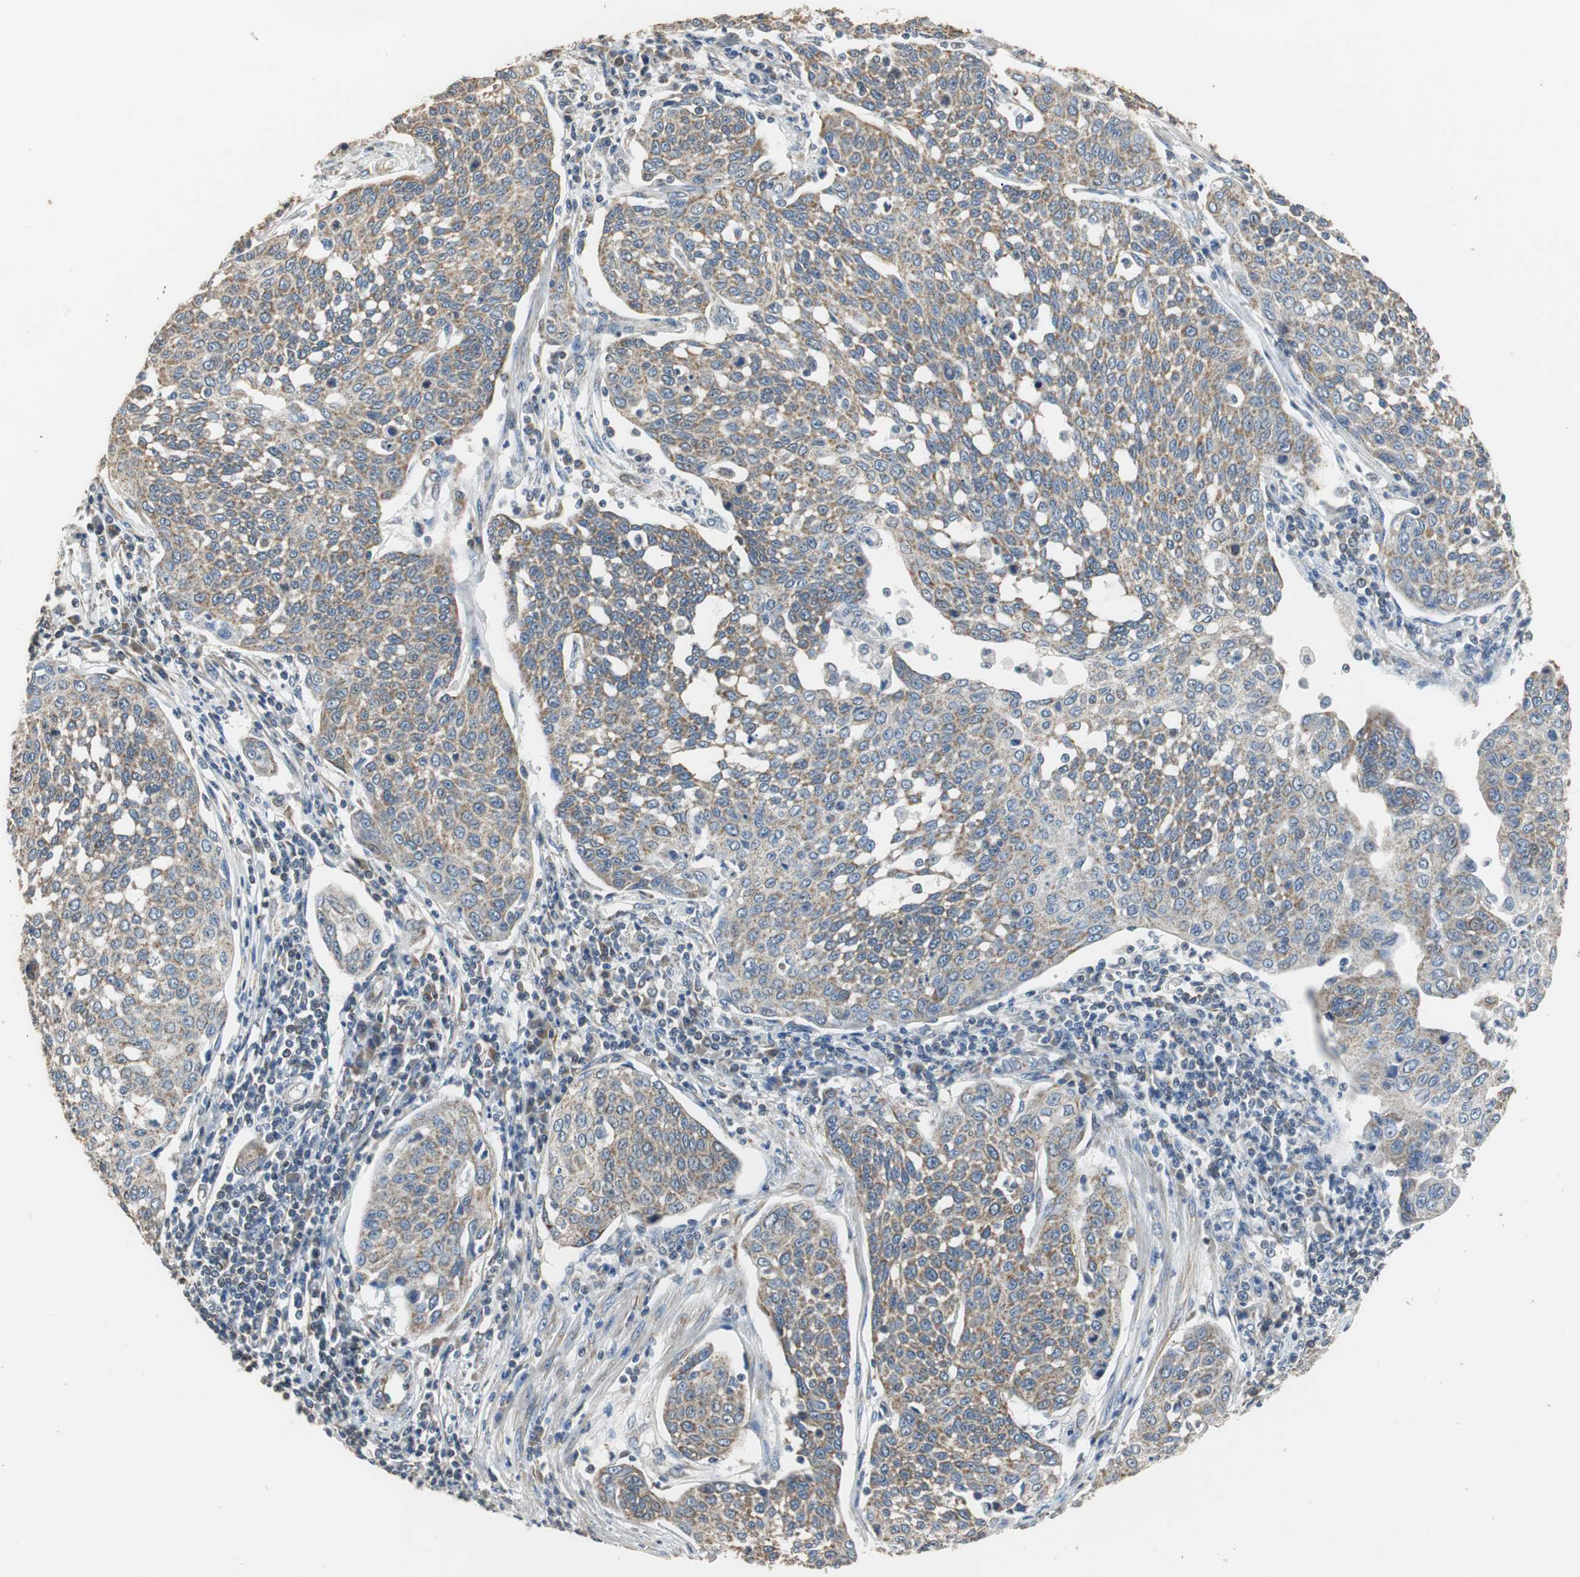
{"staining": {"intensity": "moderate", "quantity": ">75%", "location": "cytoplasmic/membranous"}, "tissue": "cervical cancer", "cell_type": "Tumor cells", "image_type": "cancer", "snomed": [{"axis": "morphology", "description": "Squamous cell carcinoma, NOS"}, {"axis": "topography", "description": "Cervix"}], "caption": "Approximately >75% of tumor cells in squamous cell carcinoma (cervical) display moderate cytoplasmic/membranous protein expression as visualized by brown immunohistochemical staining.", "gene": "HMGCL", "patient": {"sex": "female", "age": 34}}